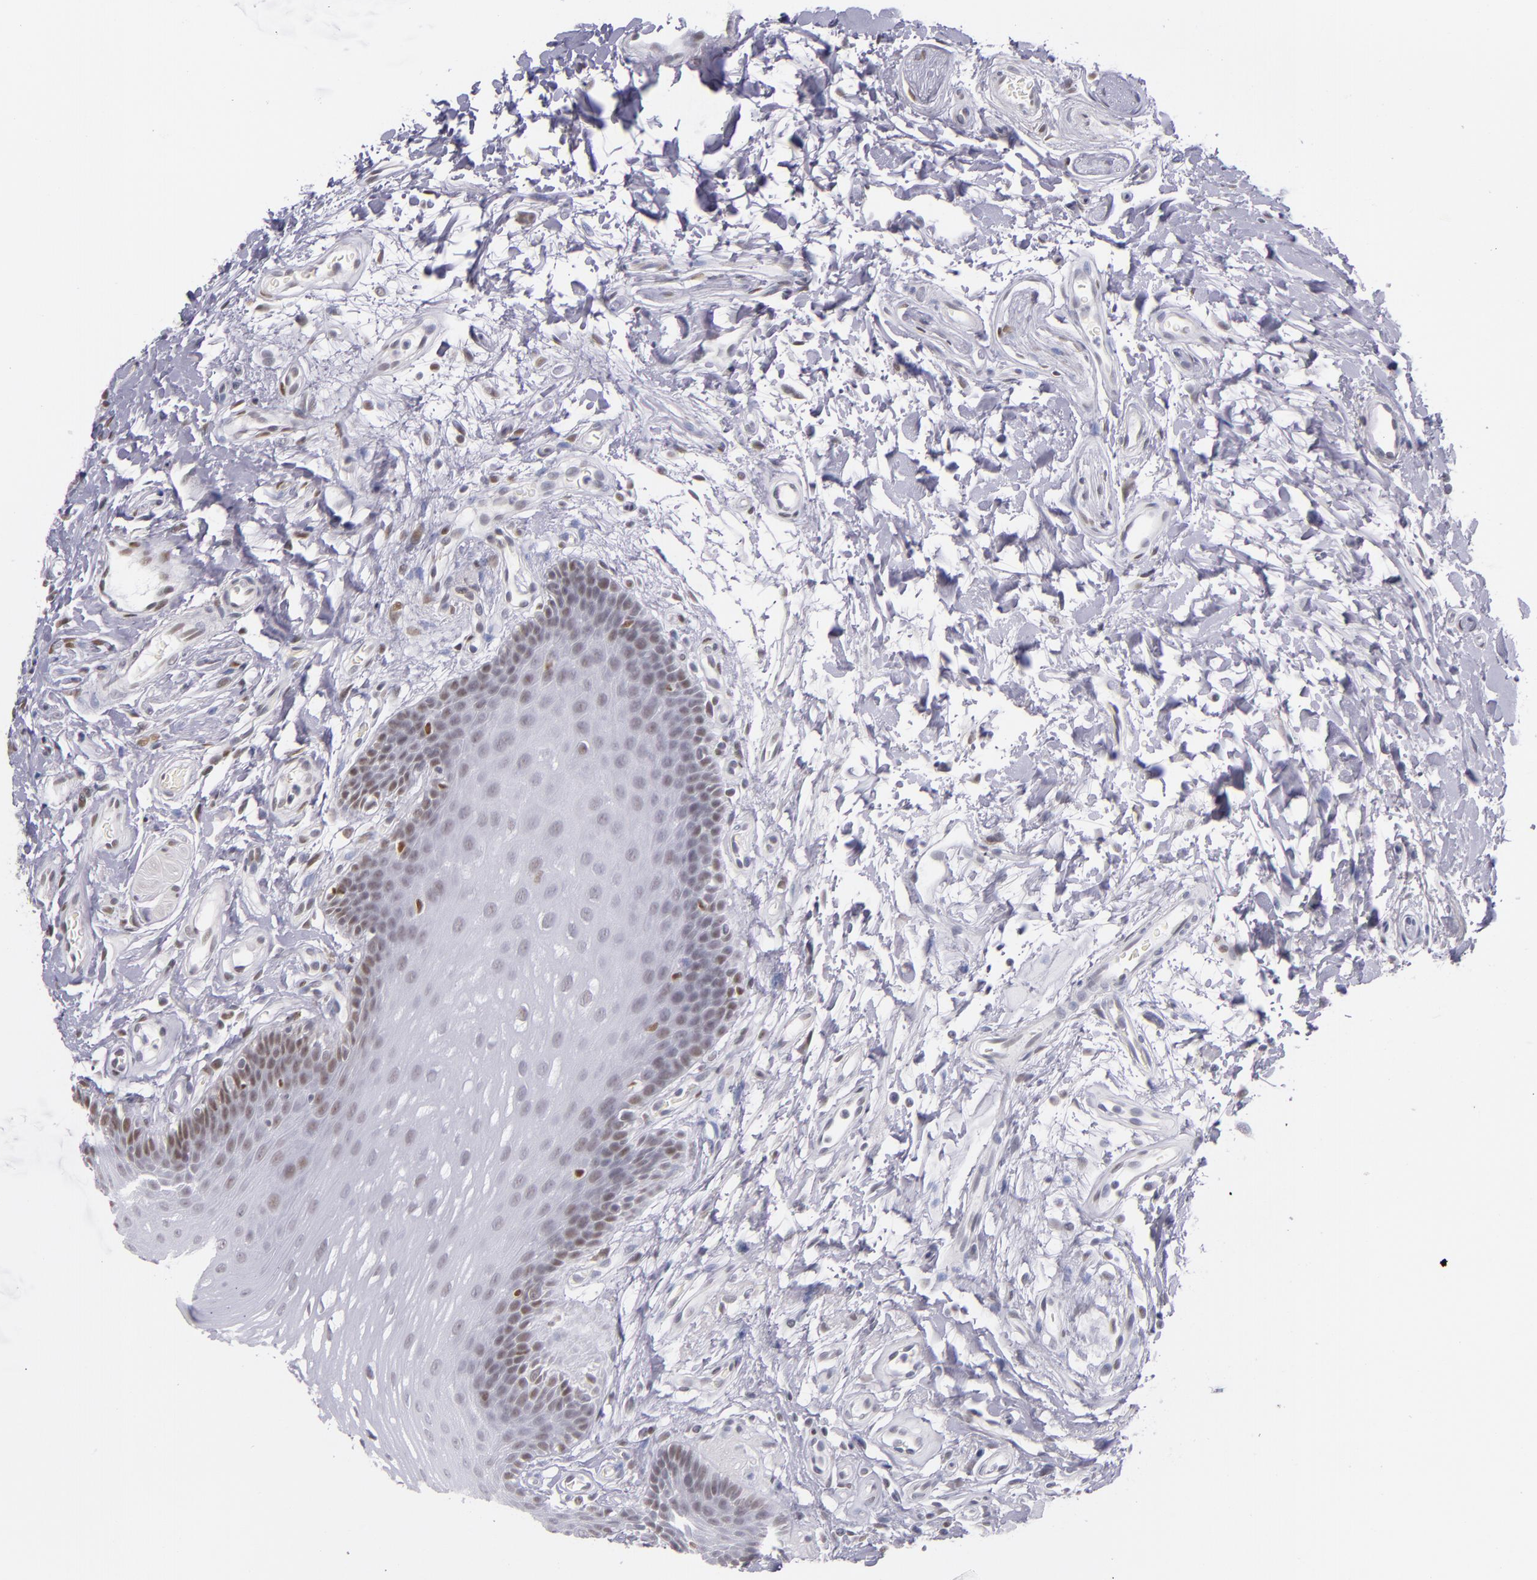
{"staining": {"intensity": "weak", "quantity": "<25%", "location": "nuclear"}, "tissue": "oral mucosa", "cell_type": "Squamous epithelial cells", "image_type": "normal", "snomed": [{"axis": "morphology", "description": "Normal tissue, NOS"}, {"axis": "topography", "description": "Oral tissue"}], "caption": "High magnification brightfield microscopy of unremarkable oral mucosa stained with DAB (brown) and counterstained with hematoxylin (blue): squamous epithelial cells show no significant positivity. (IHC, brightfield microscopy, high magnification).", "gene": "NCOR2", "patient": {"sex": "male", "age": 62}}